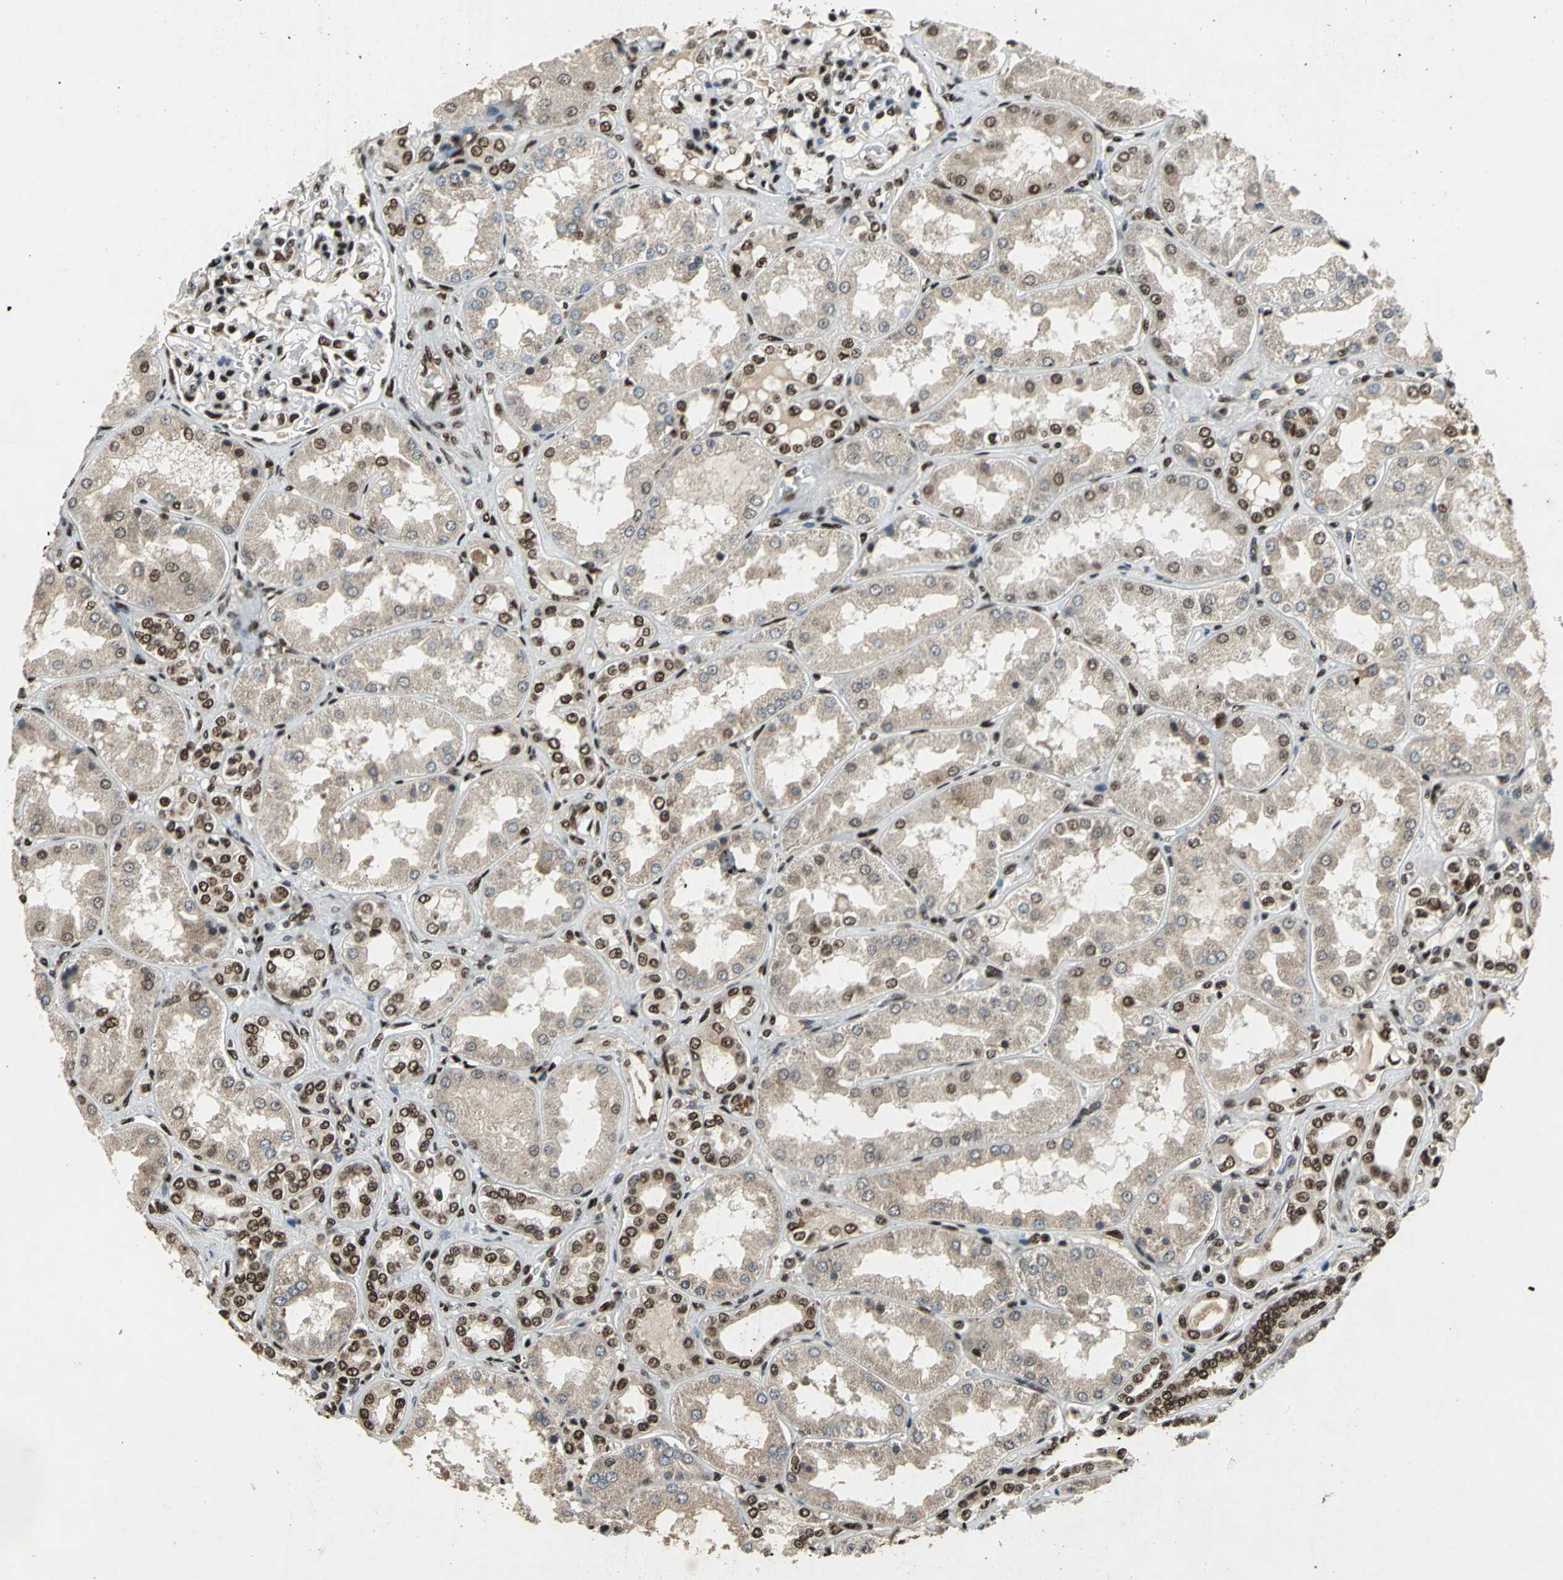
{"staining": {"intensity": "strong", "quantity": ">75%", "location": "nuclear"}, "tissue": "kidney", "cell_type": "Cells in glomeruli", "image_type": "normal", "snomed": [{"axis": "morphology", "description": "Normal tissue, NOS"}, {"axis": "topography", "description": "Kidney"}], "caption": "Immunohistochemistry (IHC) of normal kidney demonstrates high levels of strong nuclear staining in about >75% of cells in glomeruli.", "gene": "MTA2", "patient": {"sex": "female", "age": 56}}